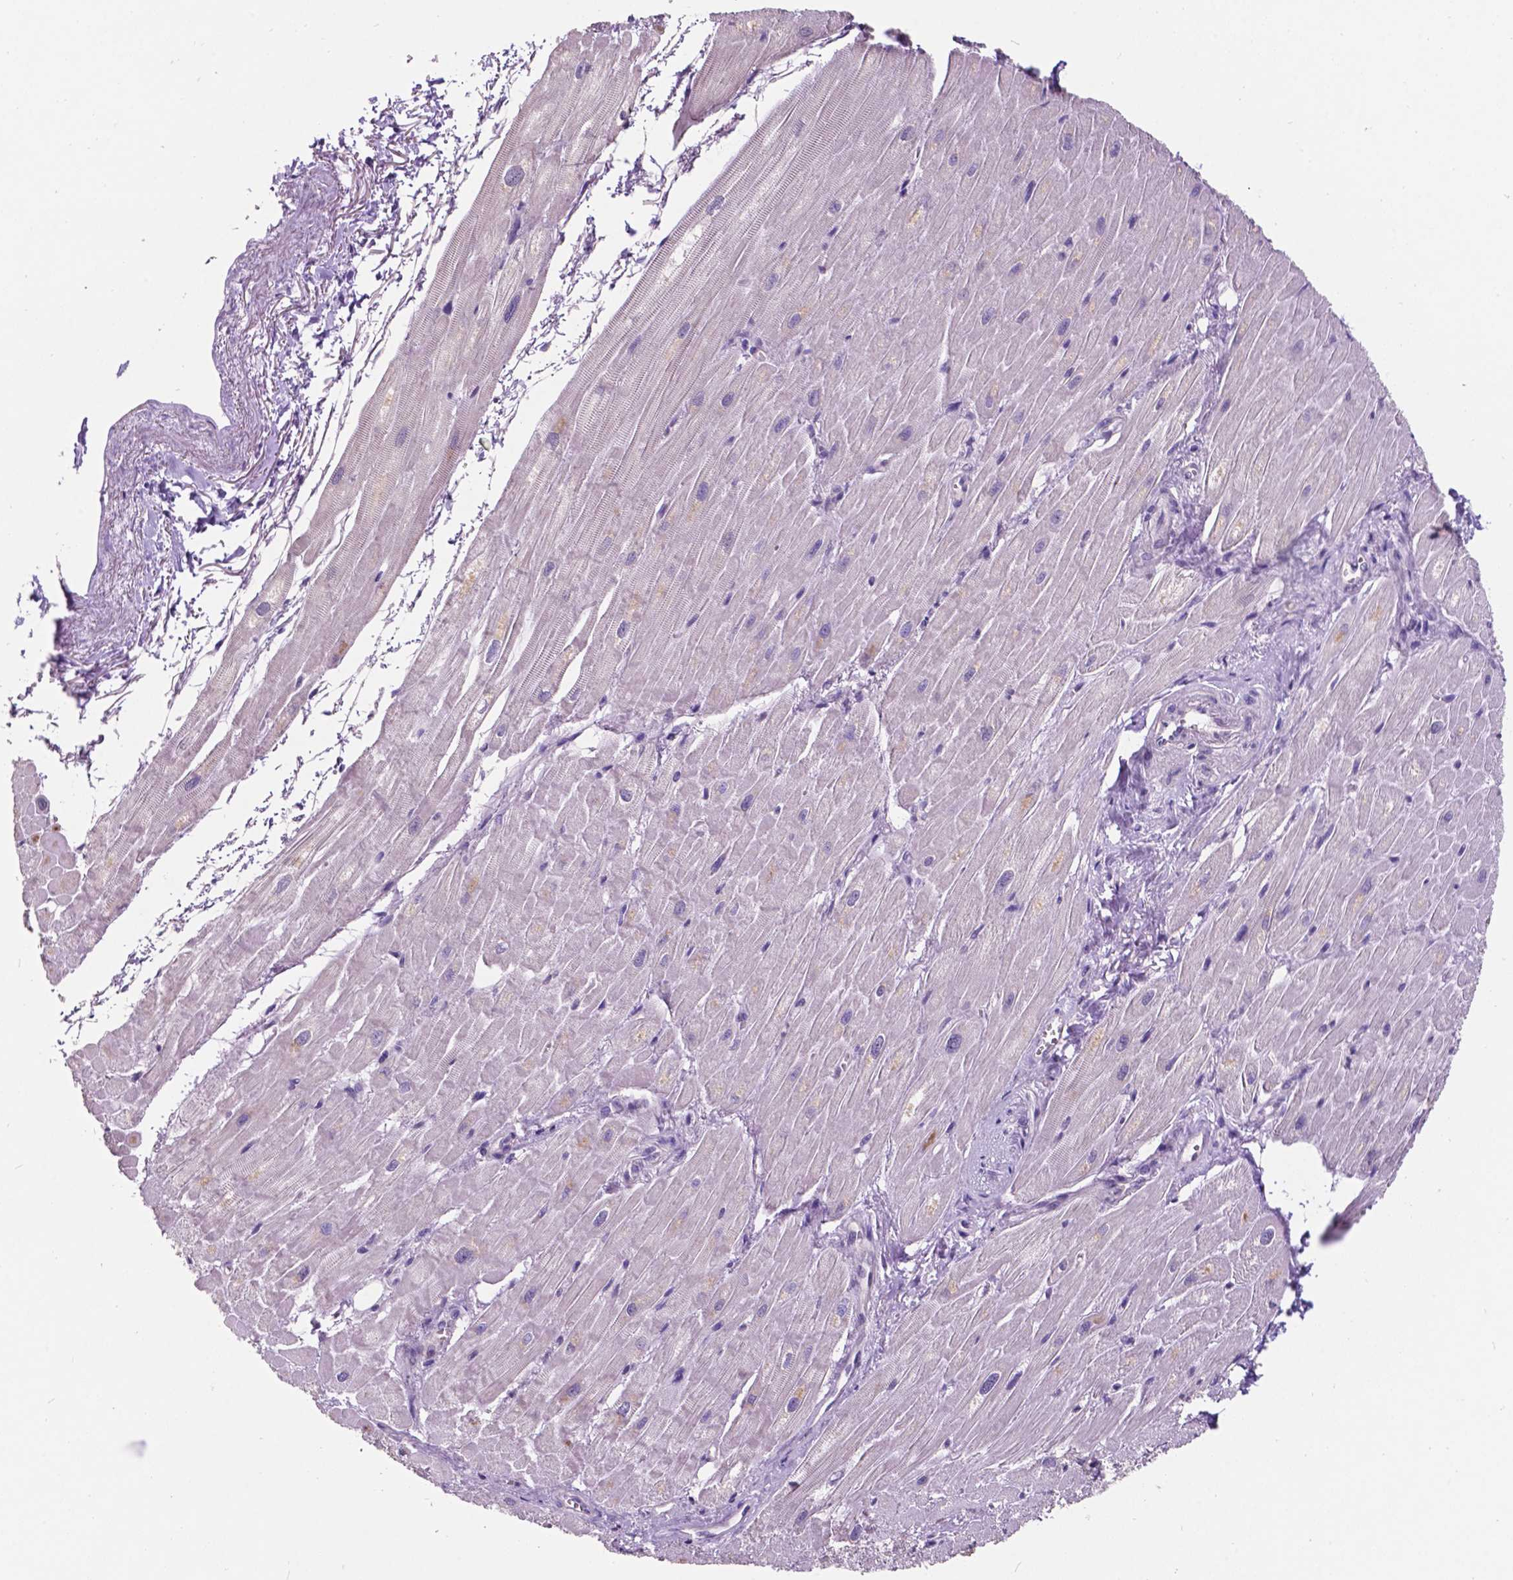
{"staining": {"intensity": "negative", "quantity": "none", "location": "none"}, "tissue": "heart muscle", "cell_type": "Cardiomyocytes", "image_type": "normal", "snomed": [{"axis": "morphology", "description": "Normal tissue, NOS"}, {"axis": "topography", "description": "Heart"}], "caption": "Unremarkable heart muscle was stained to show a protein in brown. There is no significant expression in cardiomyocytes. Nuclei are stained in blue.", "gene": "PLSCR1", "patient": {"sex": "male", "age": 62}}